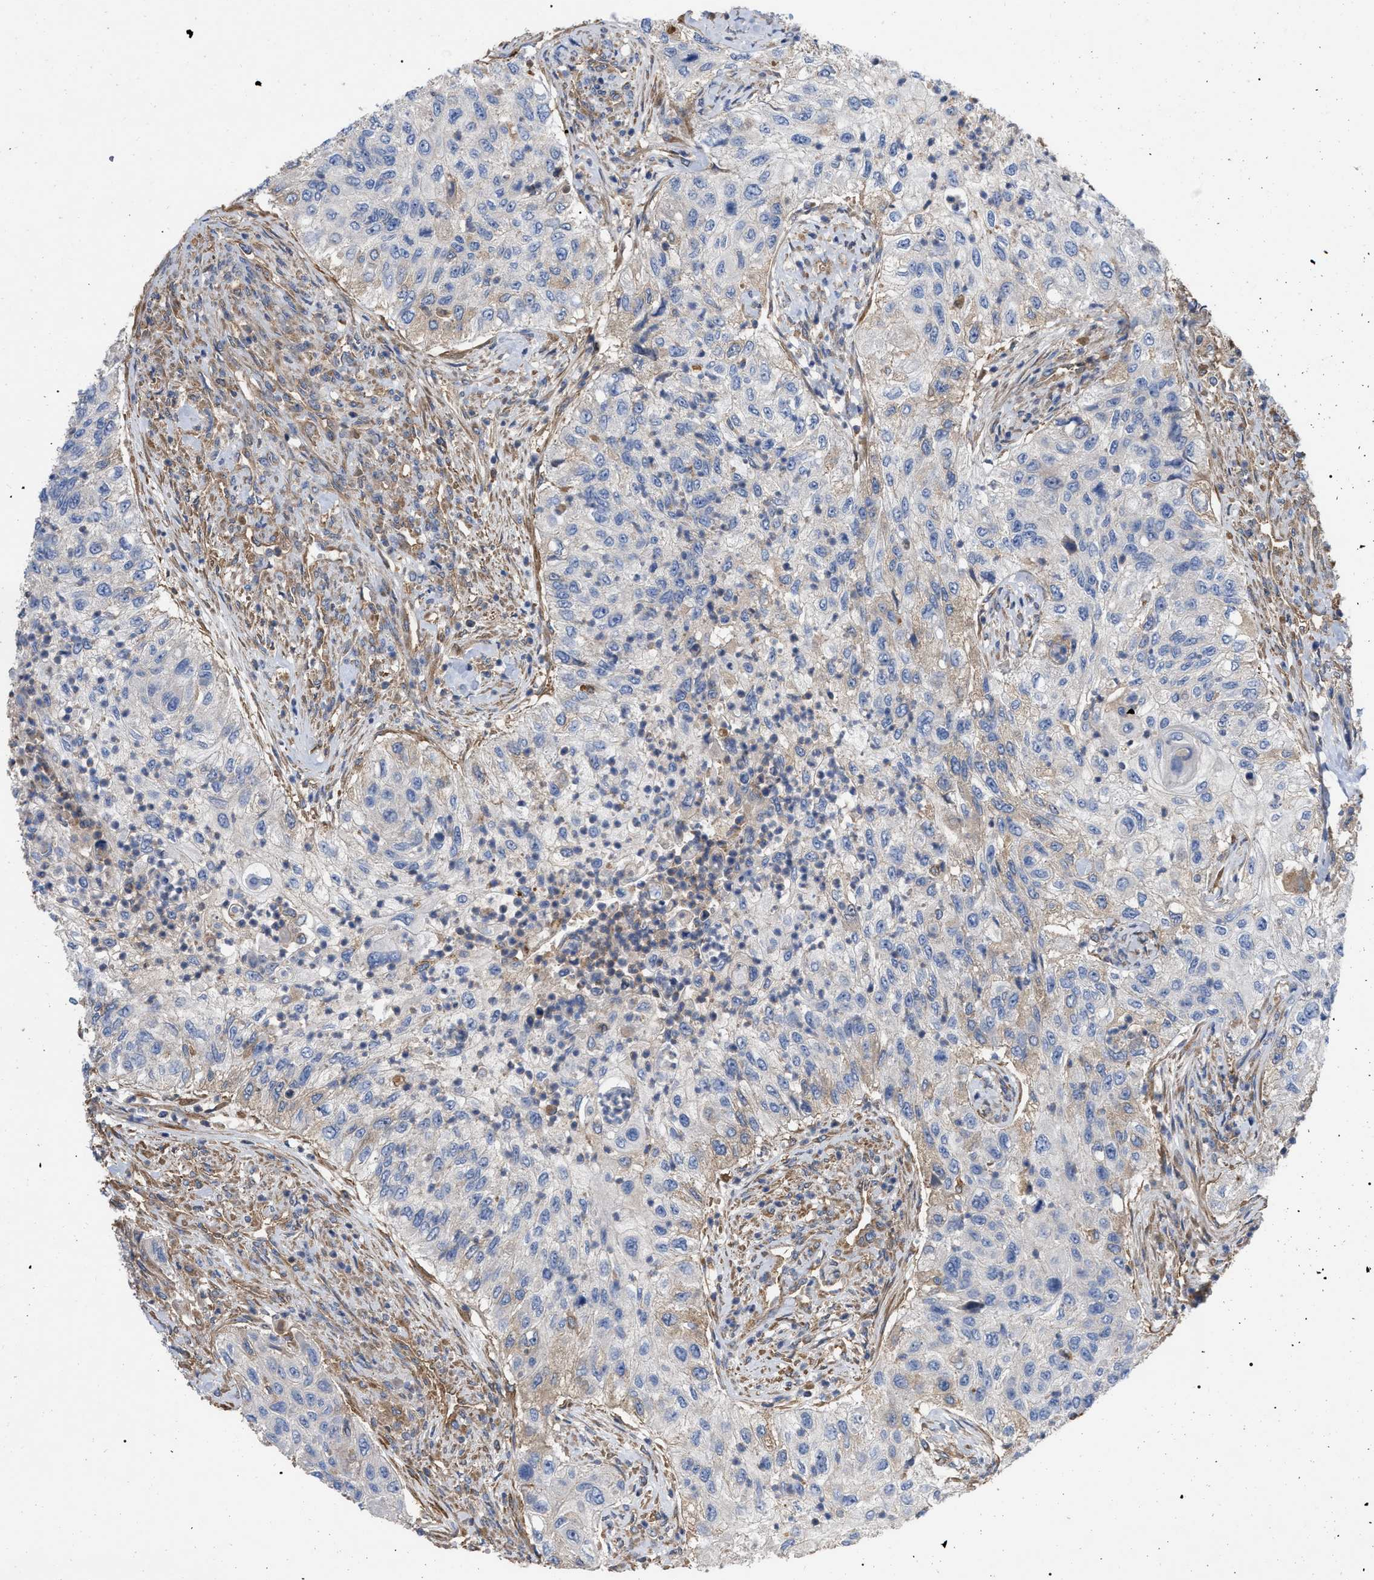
{"staining": {"intensity": "weak", "quantity": "<25%", "location": "cytoplasmic/membranous"}, "tissue": "urothelial cancer", "cell_type": "Tumor cells", "image_type": "cancer", "snomed": [{"axis": "morphology", "description": "Urothelial carcinoma, High grade"}, {"axis": "topography", "description": "Urinary bladder"}], "caption": "Immunohistochemical staining of human urothelial carcinoma (high-grade) demonstrates no significant expression in tumor cells.", "gene": "RABEP1", "patient": {"sex": "female", "age": 60}}